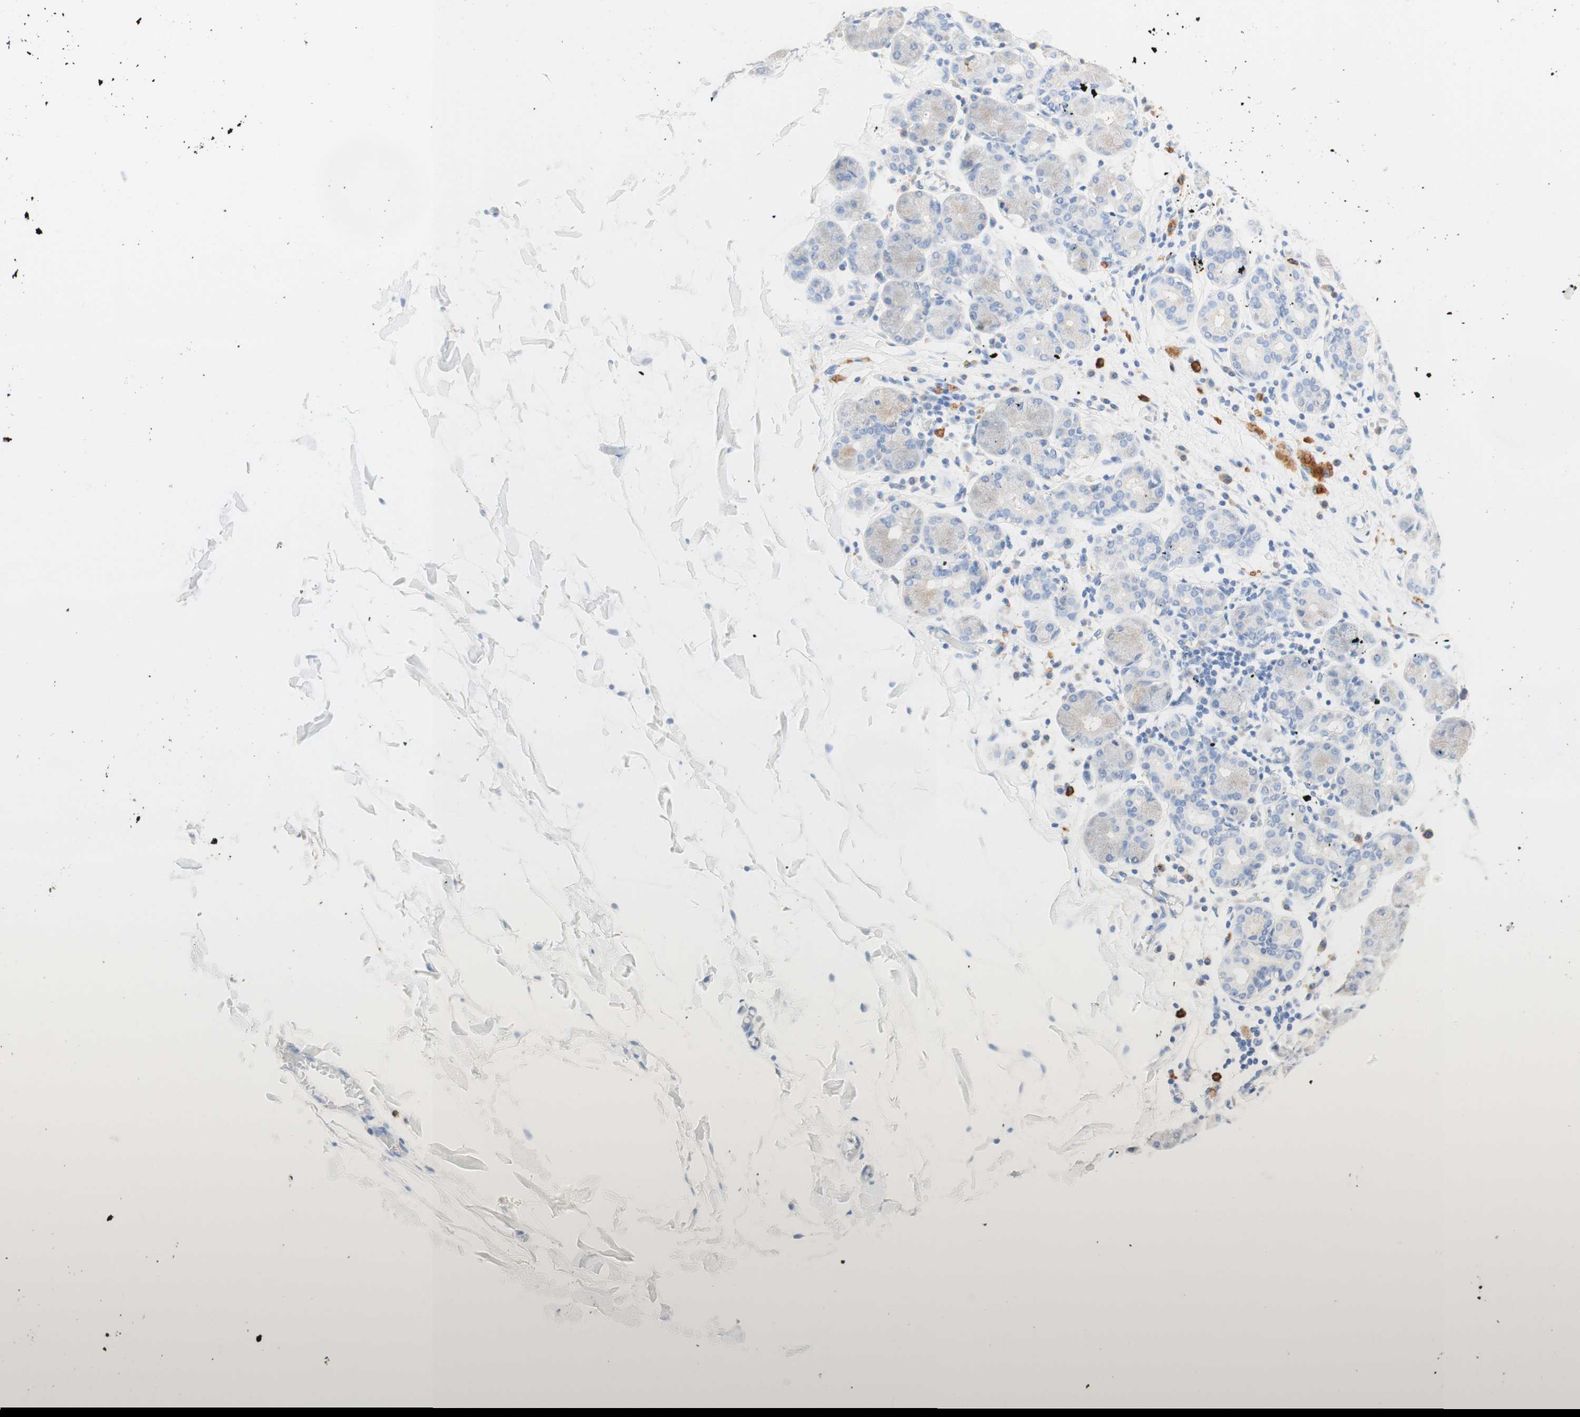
{"staining": {"intensity": "negative", "quantity": "none", "location": "none"}, "tissue": "salivary gland", "cell_type": "Glandular cells", "image_type": "normal", "snomed": [{"axis": "morphology", "description": "Normal tissue, NOS"}, {"axis": "topography", "description": "Salivary gland"}], "caption": "IHC histopathology image of normal human salivary gland stained for a protein (brown), which exhibits no expression in glandular cells.", "gene": "CD63", "patient": {"sex": "female", "age": 24}}